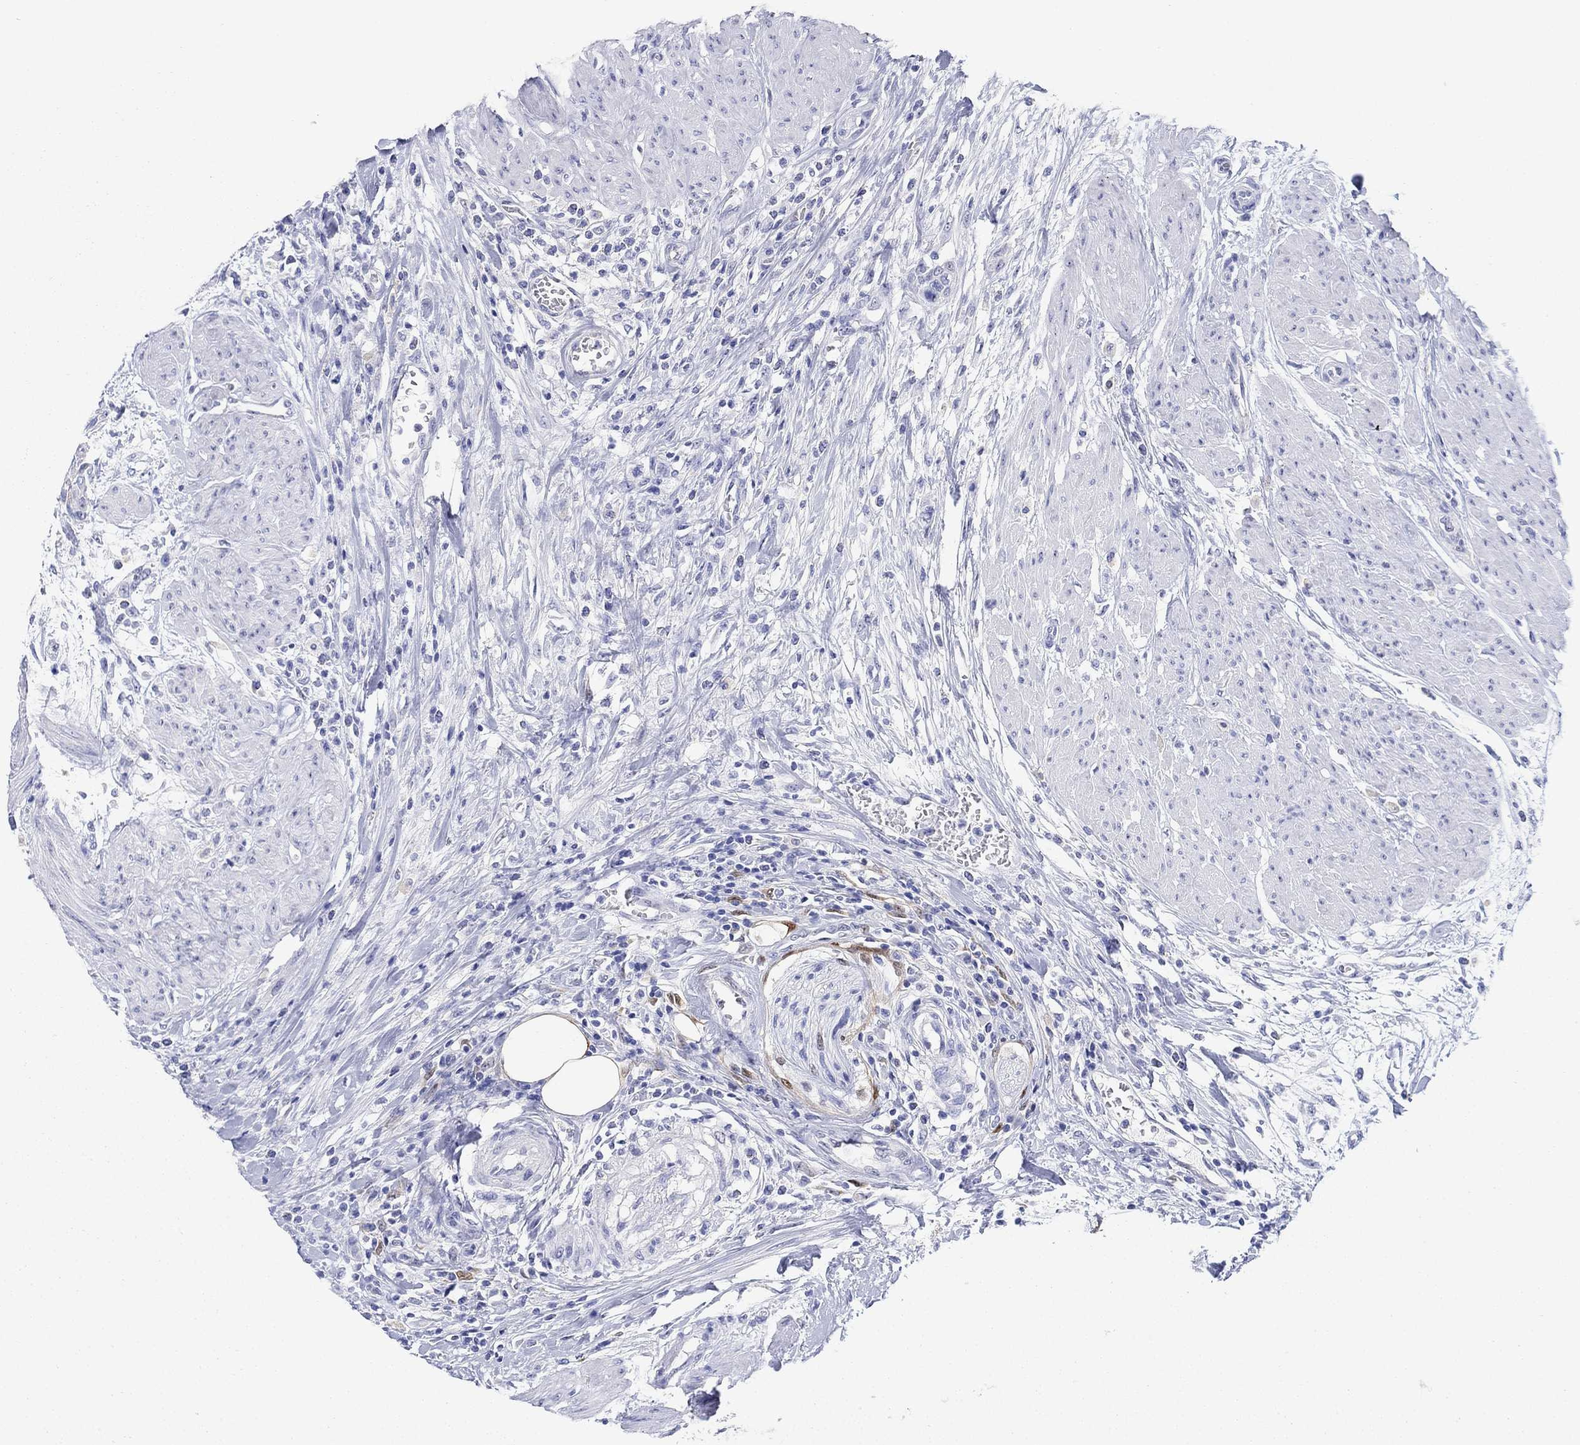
{"staining": {"intensity": "negative", "quantity": "none", "location": "none"}, "tissue": "urothelial cancer", "cell_type": "Tumor cells", "image_type": "cancer", "snomed": [{"axis": "morphology", "description": "Urothelial carcinoma, High grade"}, {"axis": "topography", "description": "Urinary bladder"}], "caption": "Tumor cells are negative for brown protein staining in high-grade urothelial carcinoma. (DAB (3,3'-diaminobenzidine) immunohistochemistry with hematoxylin counter stain).", "gene": "AKR1C2", "patient": {"sex": "male", "age": 35}}